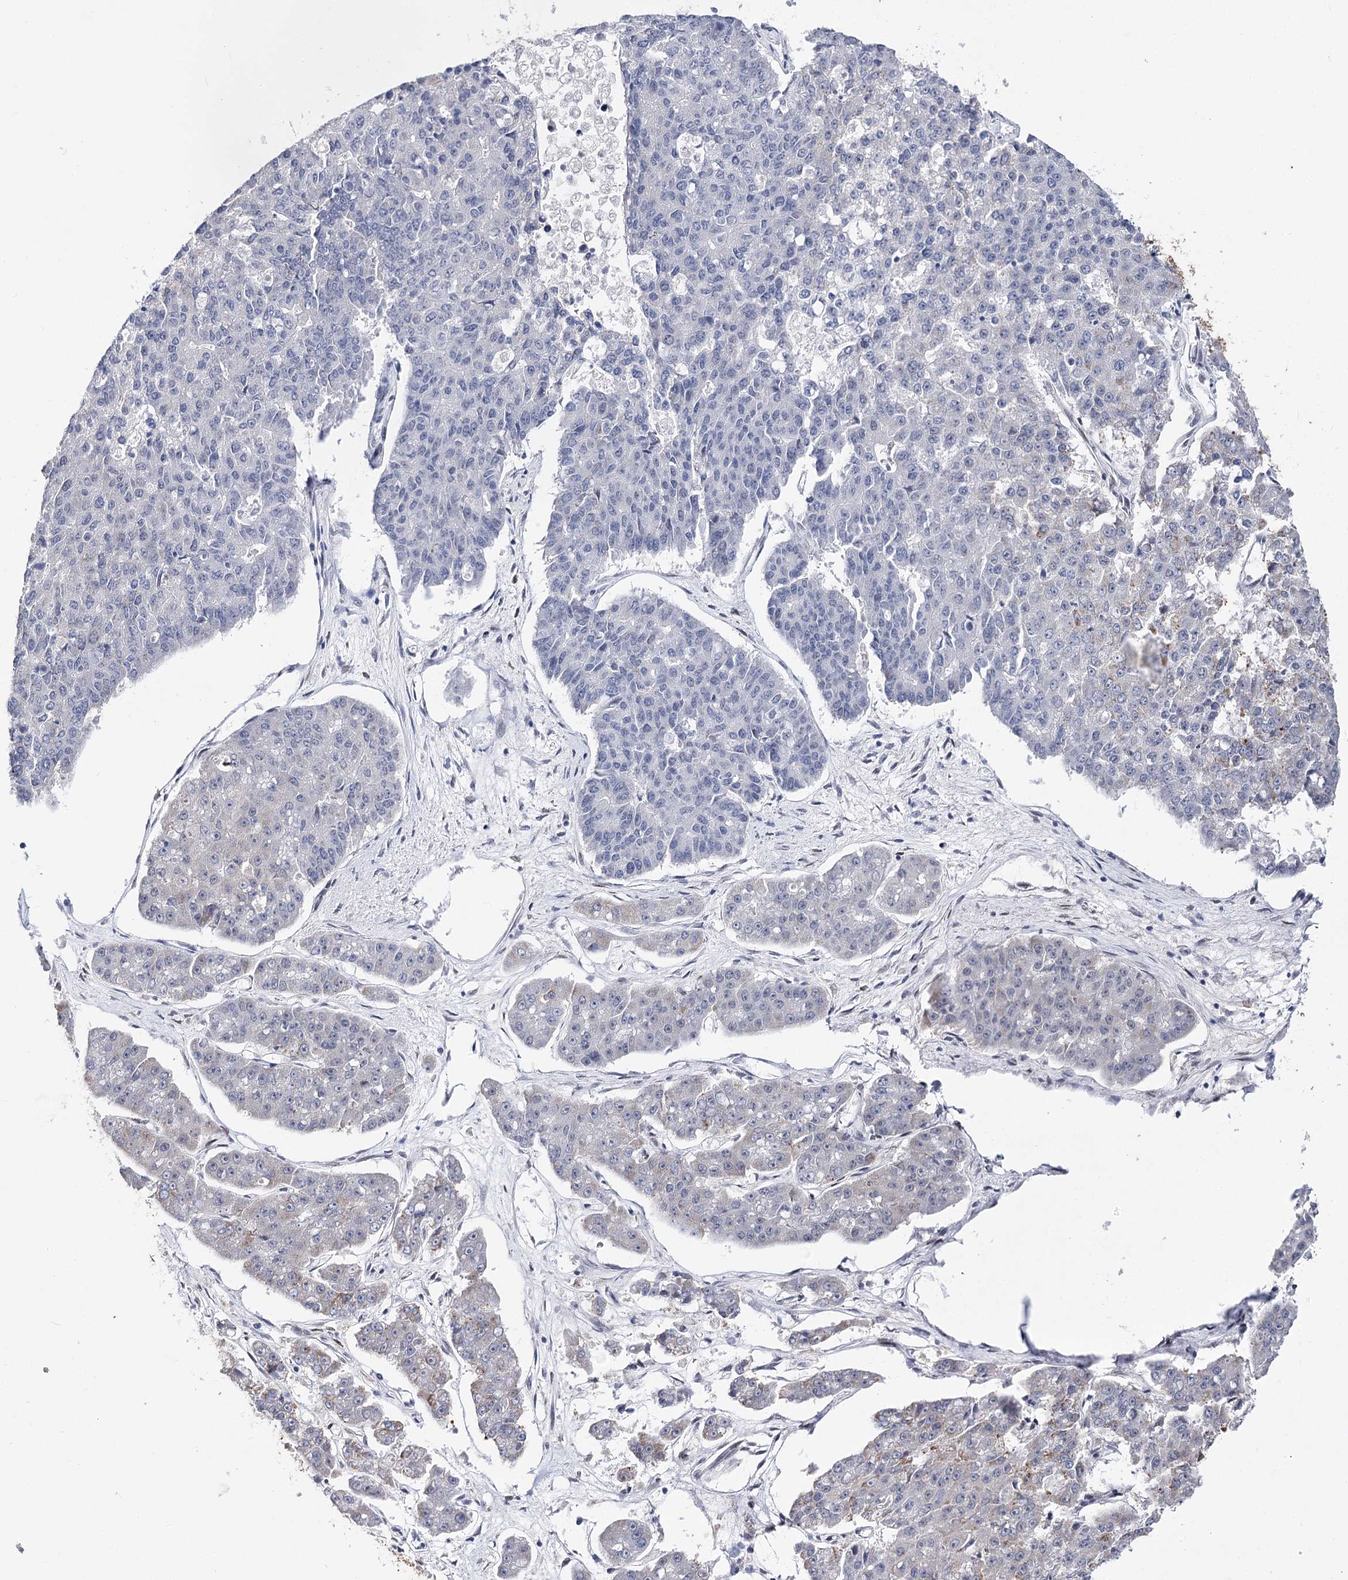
{"staining": {"intensity": "weak", "quantity": "<25%", "location": "cytoplasmic/membranous"}, "tissue": "pancreatic cancer", "cell_type": "Tumor cells", "image_type": "cancer", "snomed": [{"axis": "morphology", "description": "Adenocarcinoma, NOS"}, {"axis": "topography", "description": "Pancreas"}], "caption": "The IHC image has no significant expression in tumor cells of pancreatic cancer (adenocarcinoma) tissue.", "gene": "TMEM201", "patient": {"sex": "male", "age": 50}}